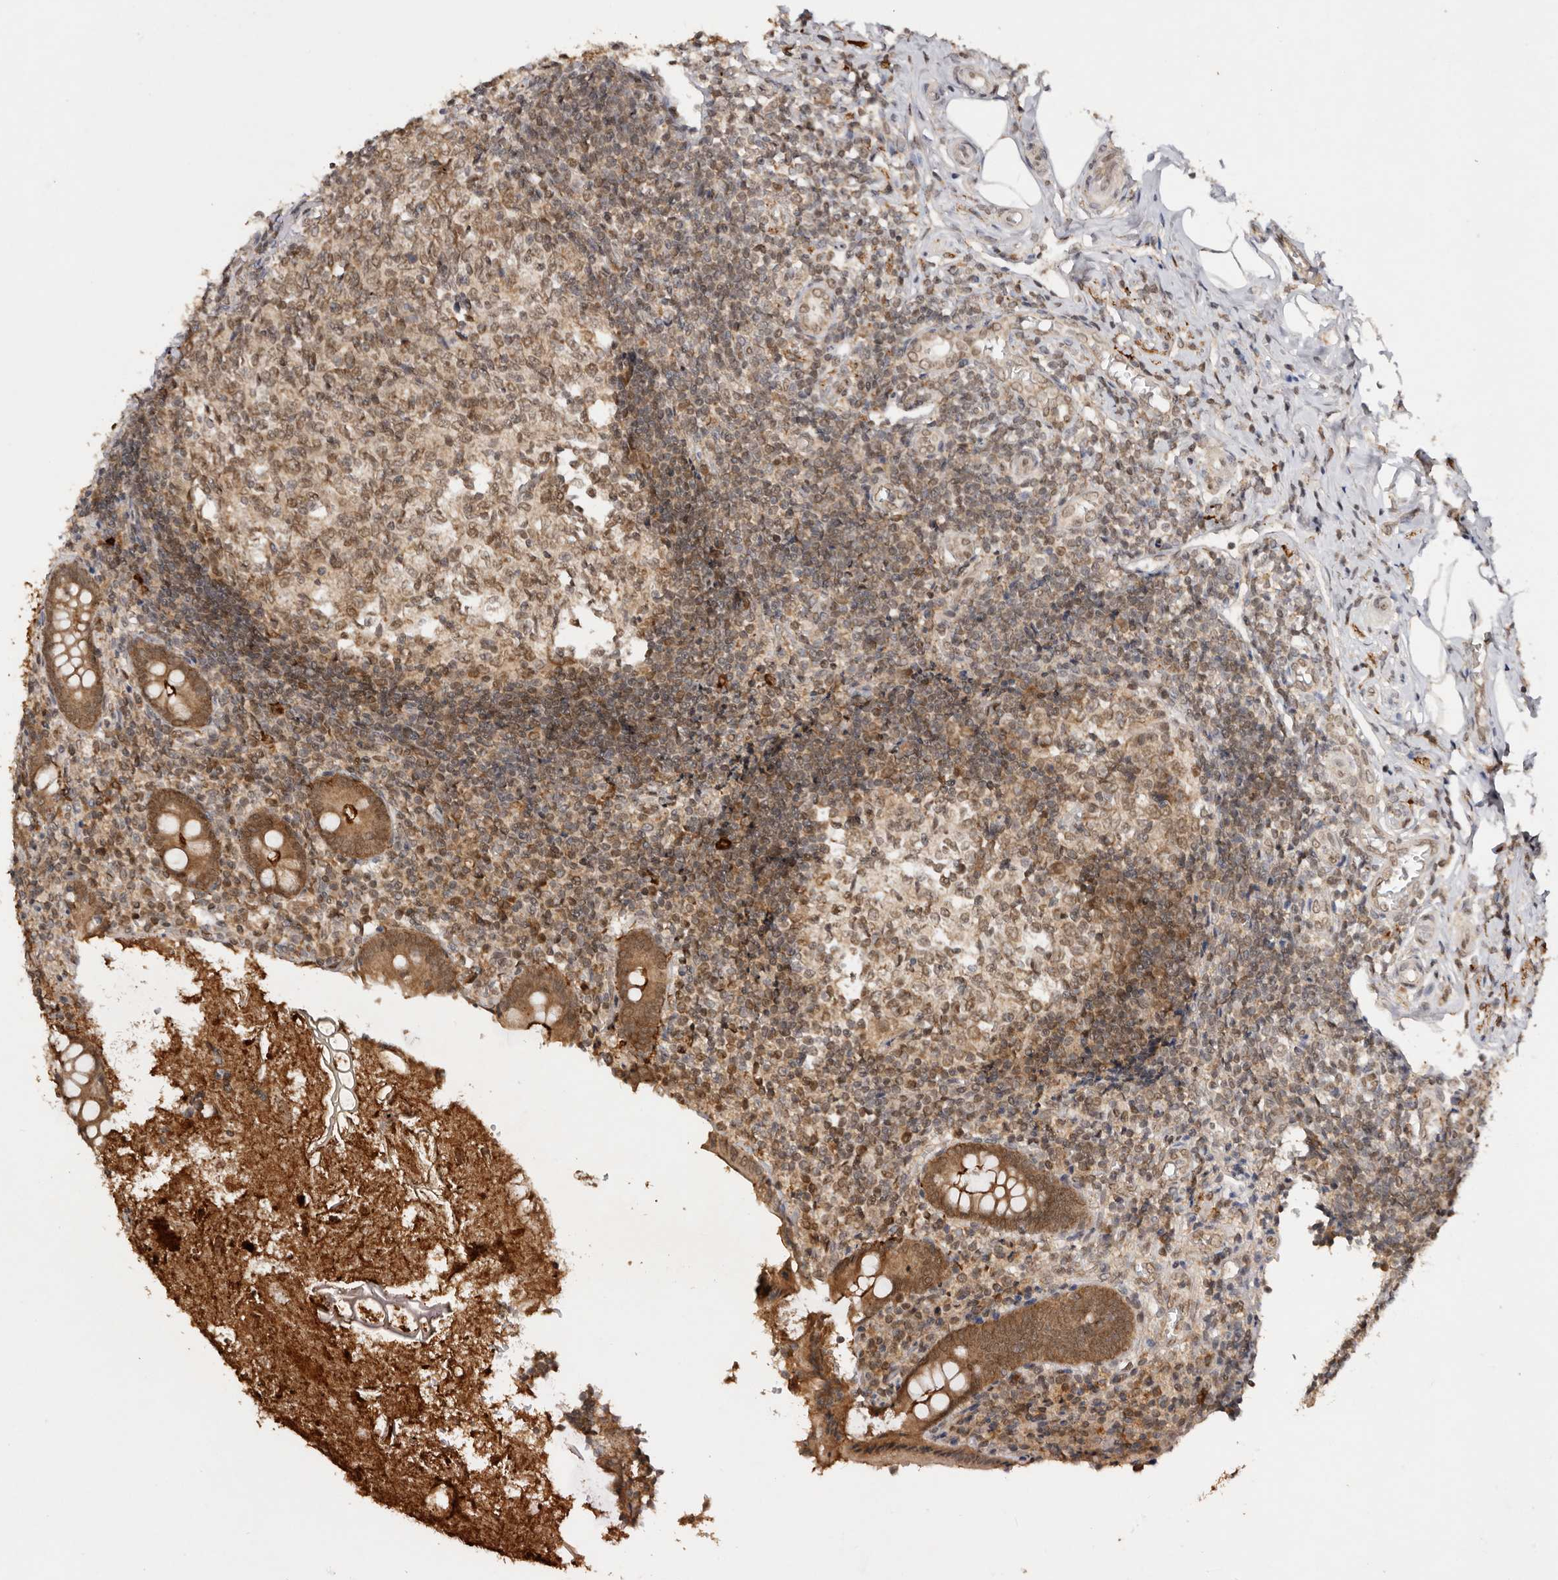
{"staining": {"intensity": "moderate", "quantity": ">75%", "location": "cytoplasmic/membranous"}, "tissue": "appendix", "cell_type": "Glandular cells", "image_type": "normal", "snomed": [{"axis": "morphology", "description": "Normal tissue, NOS"}, {"axis": "topography", "description": "Appendix"}], "caption": "Protein positivity by IHC displays moderate cytoplasmic/membranous staining in approximately >75% of glandular cells in benign appendix. The protein of interest is stained brown, and the nuclei are stained in blue (DAB (3,3'-diaminobenzidine) IHC with brightfield microscopy, high magnification).", "gene": "TARS2", "patient": {"sex": "female", "age": 17}}